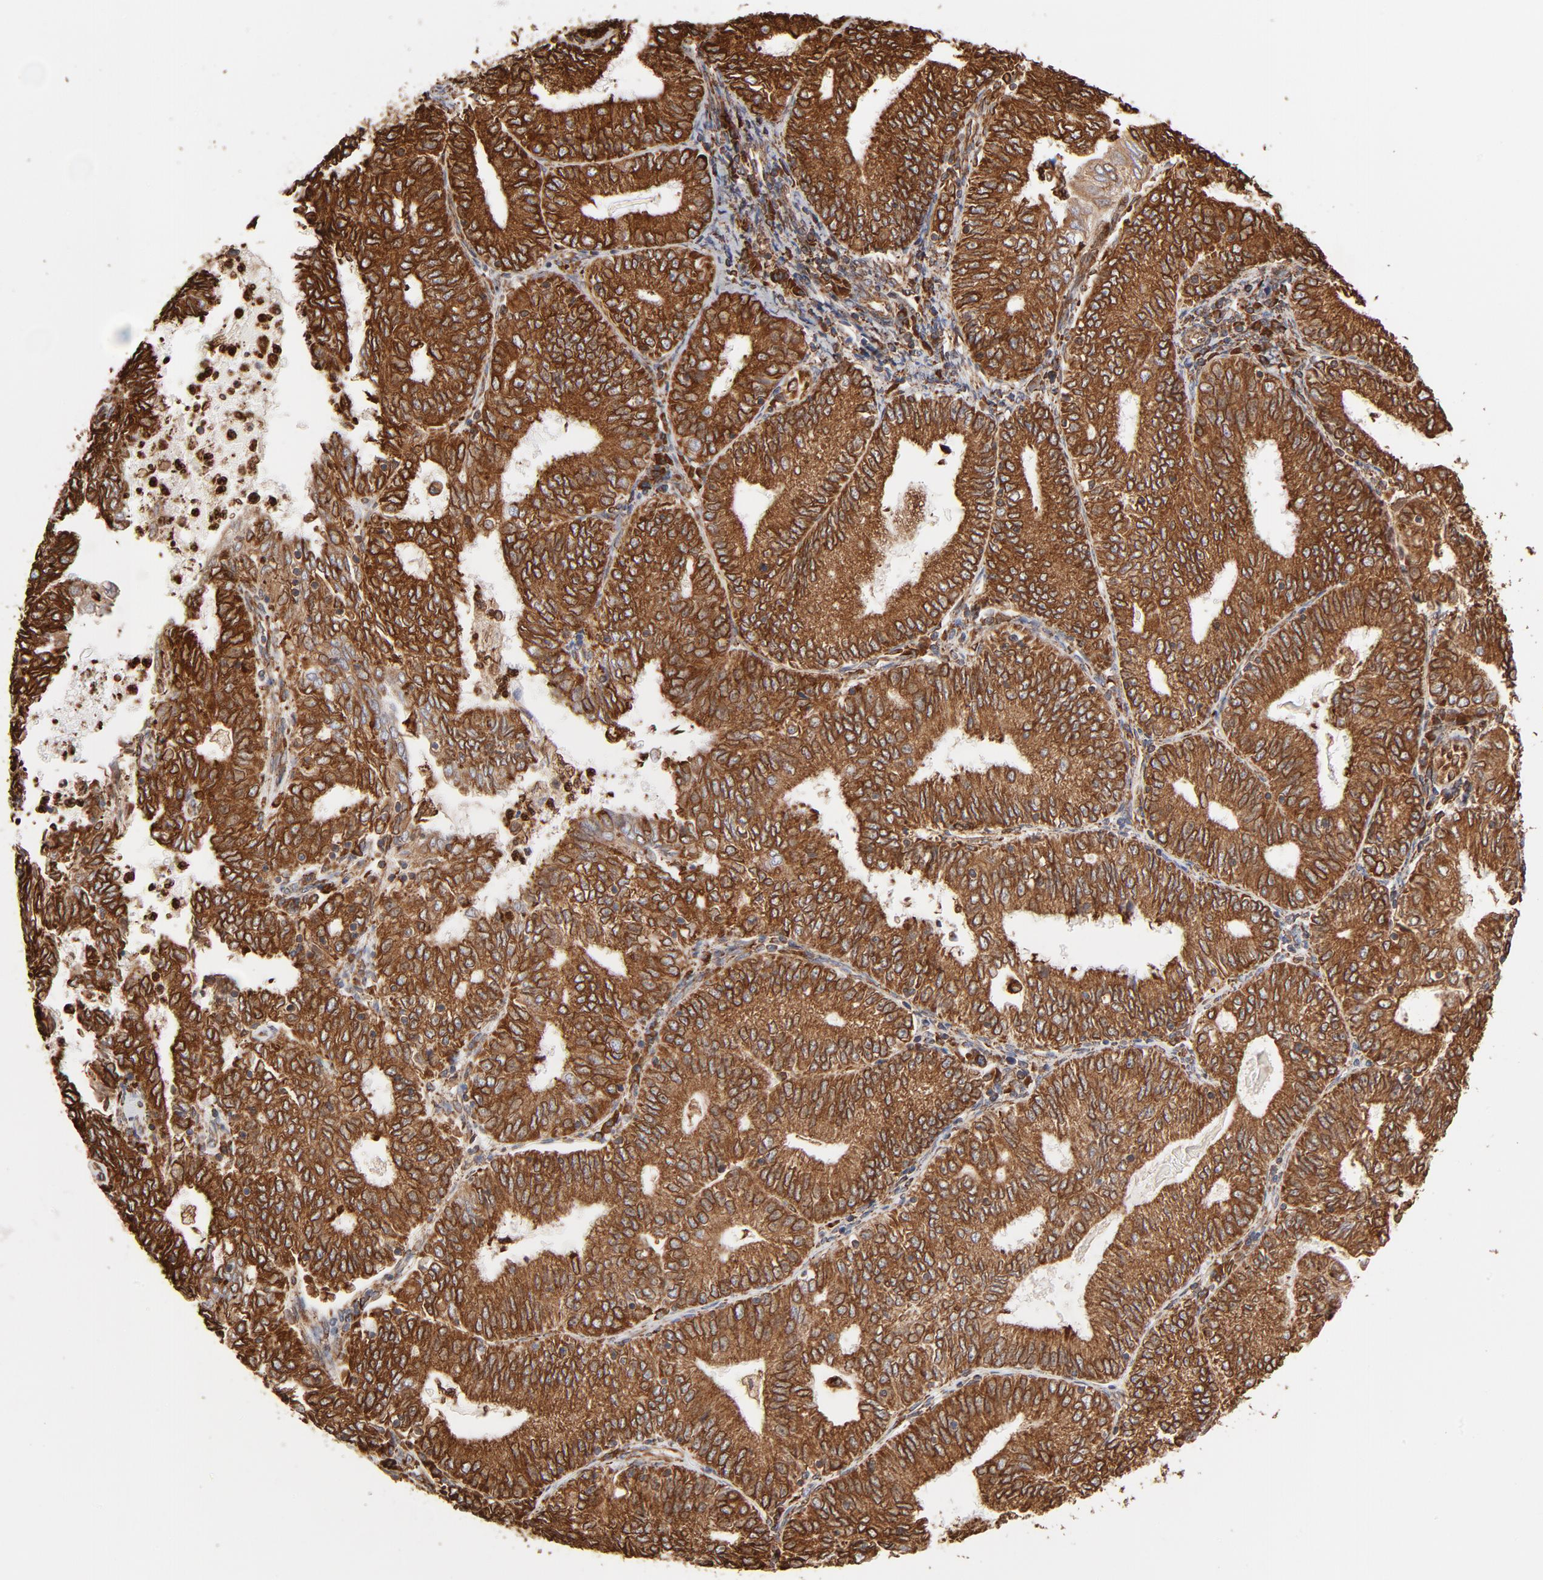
{"staining": {"intensity": "strong", "quantity": ">75%", "location": "cytoplasmic/membranous"}, "tissue": "endometrial cancer", "cell_type": "Tumor cells", "image_type": "cancer", "snomed": [{"axis": "morphology", "description": "Adenocarcinoma, NOS"}, {"axis": "topography", "description": "Endometrium"}], "caption": "Endometrial adenocarcinoma stained with immunohistochemistry shows strong cytoplasmic/membranous staining in approximately >75% of tumor cells.", "gene": "CANX", "patient": {"sex": "female", "age": 69}}